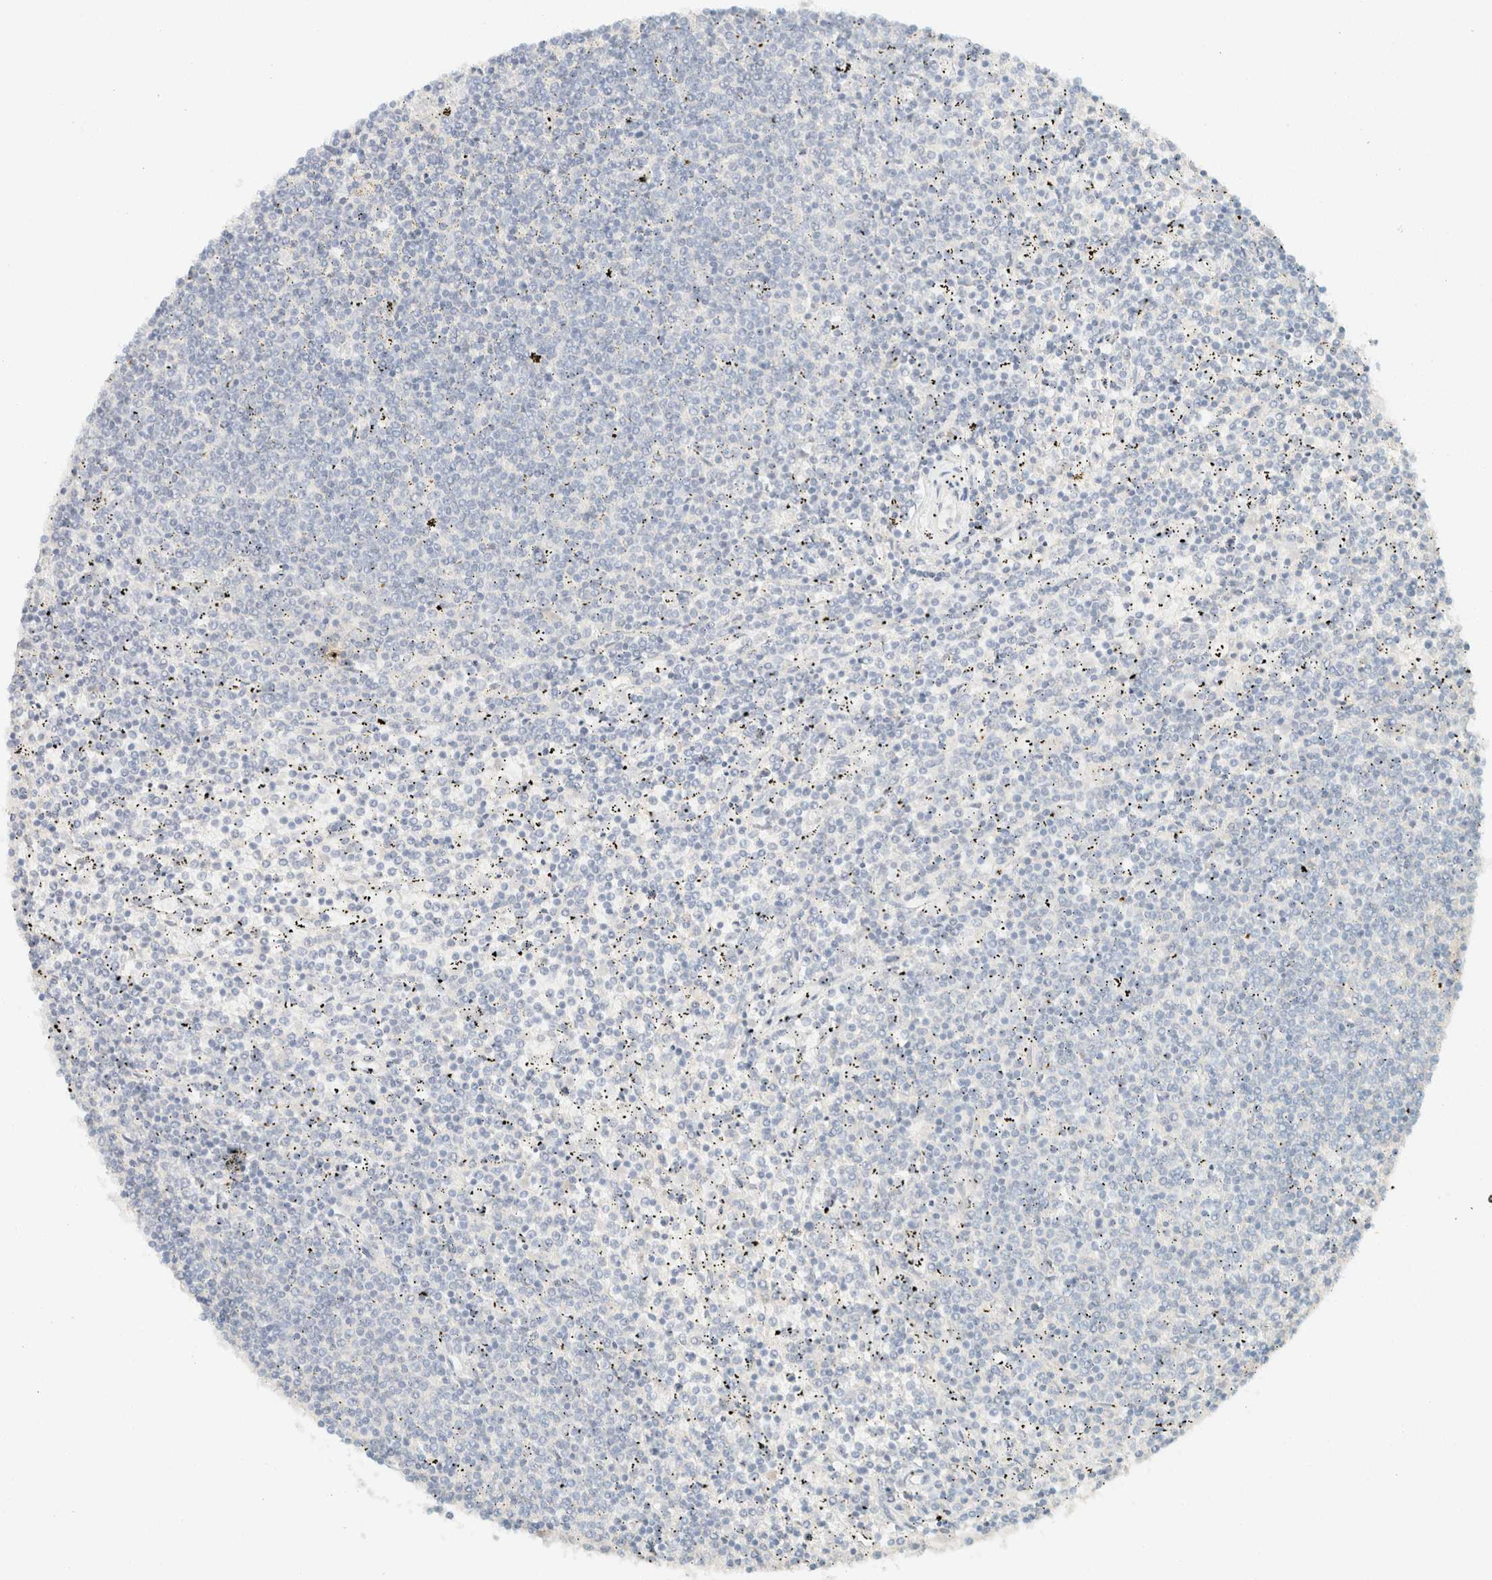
{"staining": {"intensity": "negative", "quantity": "none", "location": "none"}, "tissue": "lymphoma", "cell_type": "Tumor cells", "image_type": "cancer", "snomed": [{"axis": "morphology", "description": "Malignant lymphoma, non-Hodgkin's type, Low grade"}, {"axis": "topography", "description": "Spleen"}], "caption": "High power microscopy image of an immunohistochemistry (IHC) histopathology image of low-grade malignant lymphoma, non-Hodgkin's type, revealing no significant staining in tumor cells.", "gene": "GPA33", "patient": {"sex": "female", "age": 50}}